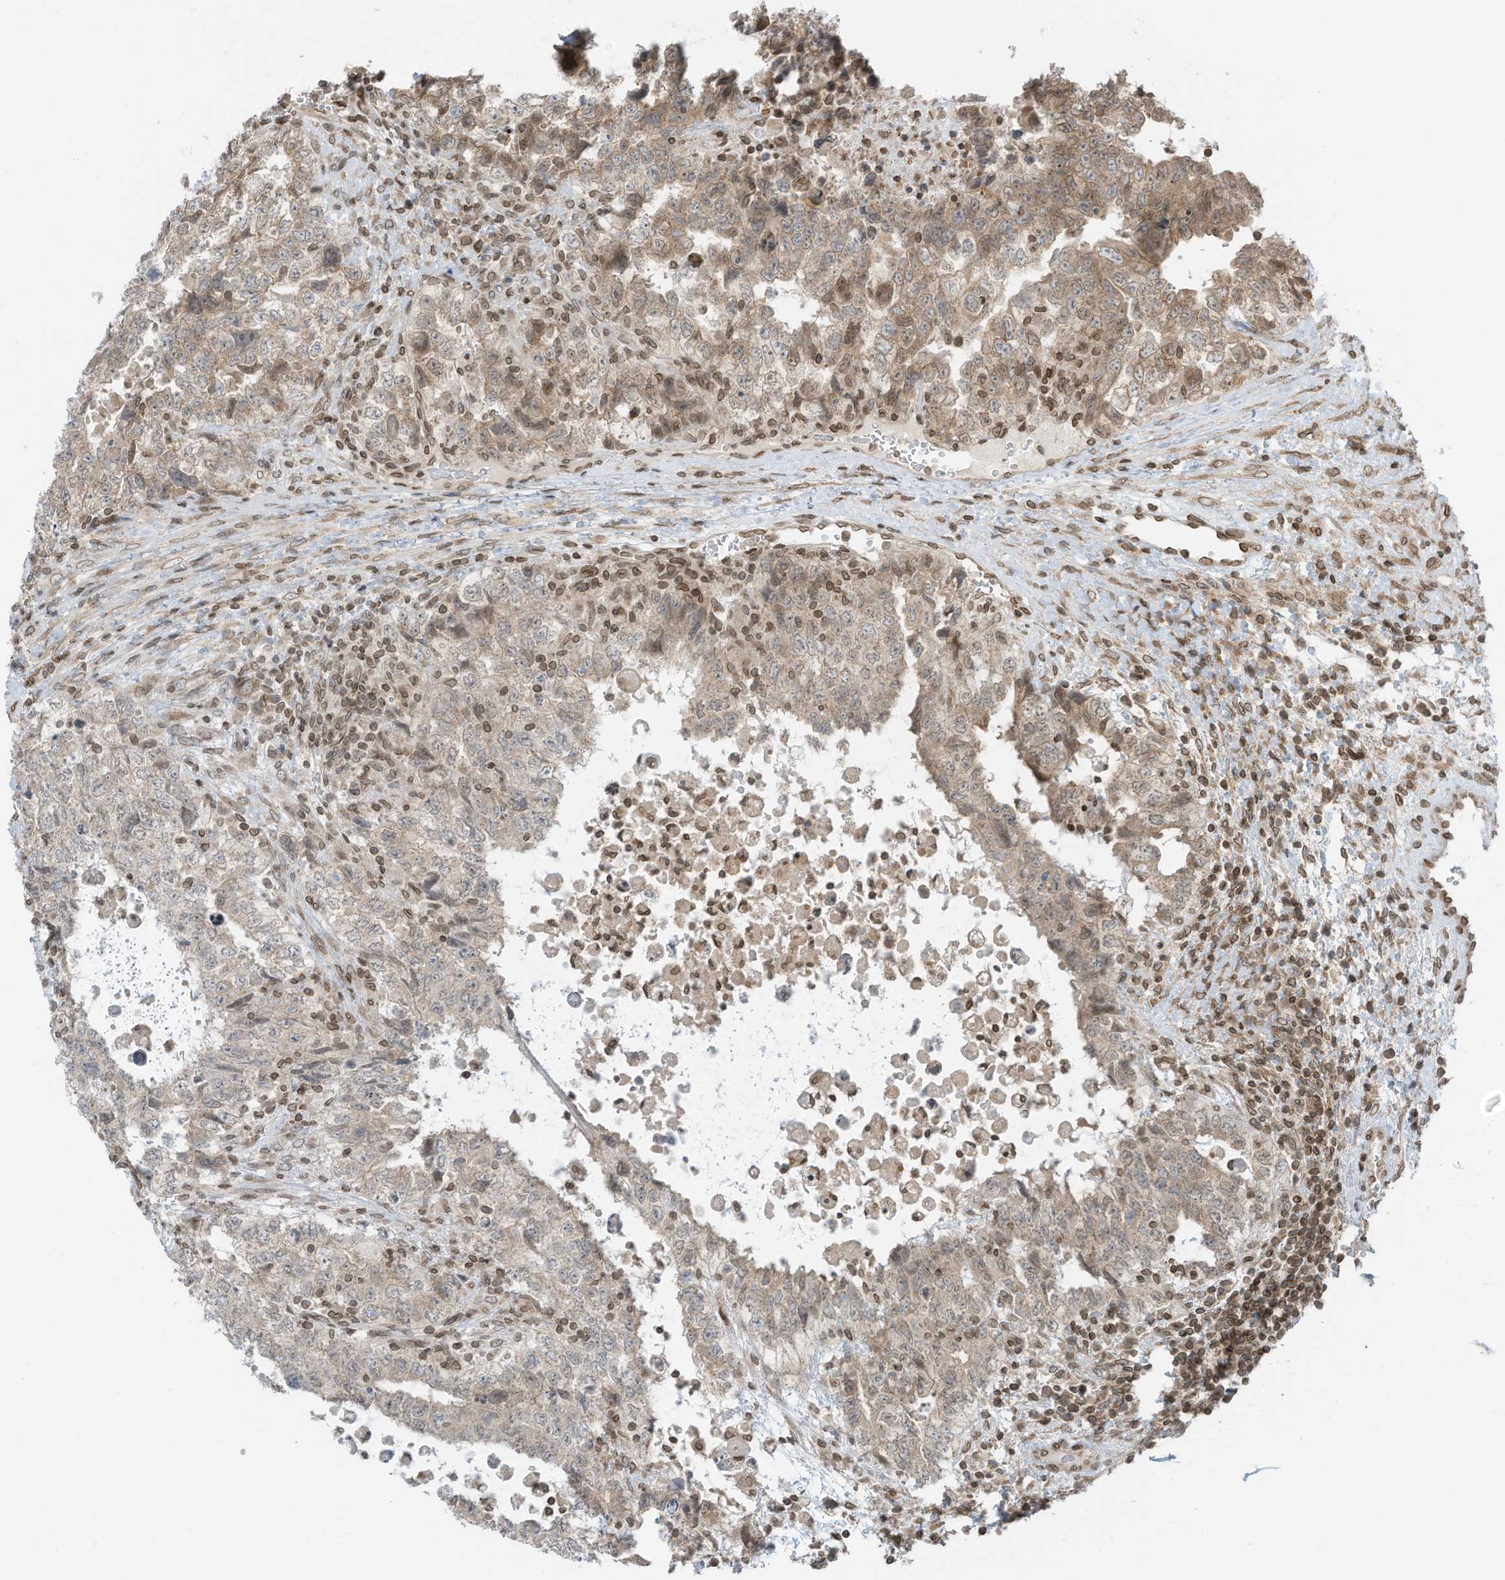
{"staining": {"intensity": "weak", "quantity": "25%-75%", "location": "cytoplasmic/membranous"}, "tissue": "testis cancer", "cell_type": "Tumor cells", "image_type": "cancer", "snomed": [{"axis": "morphology", "description": "Carcinoma, Embryonal, NOS"}, {"axis": "topography", "description": "Testis"}], "caption": "A micrograph of human embryonal carcinoma (testis) stained for a protein reveals weak cytoplasmic/membranous brown staining in tumor cells.", "gene": "RABL3", "patient": {"sex": "male", "age": 37}}